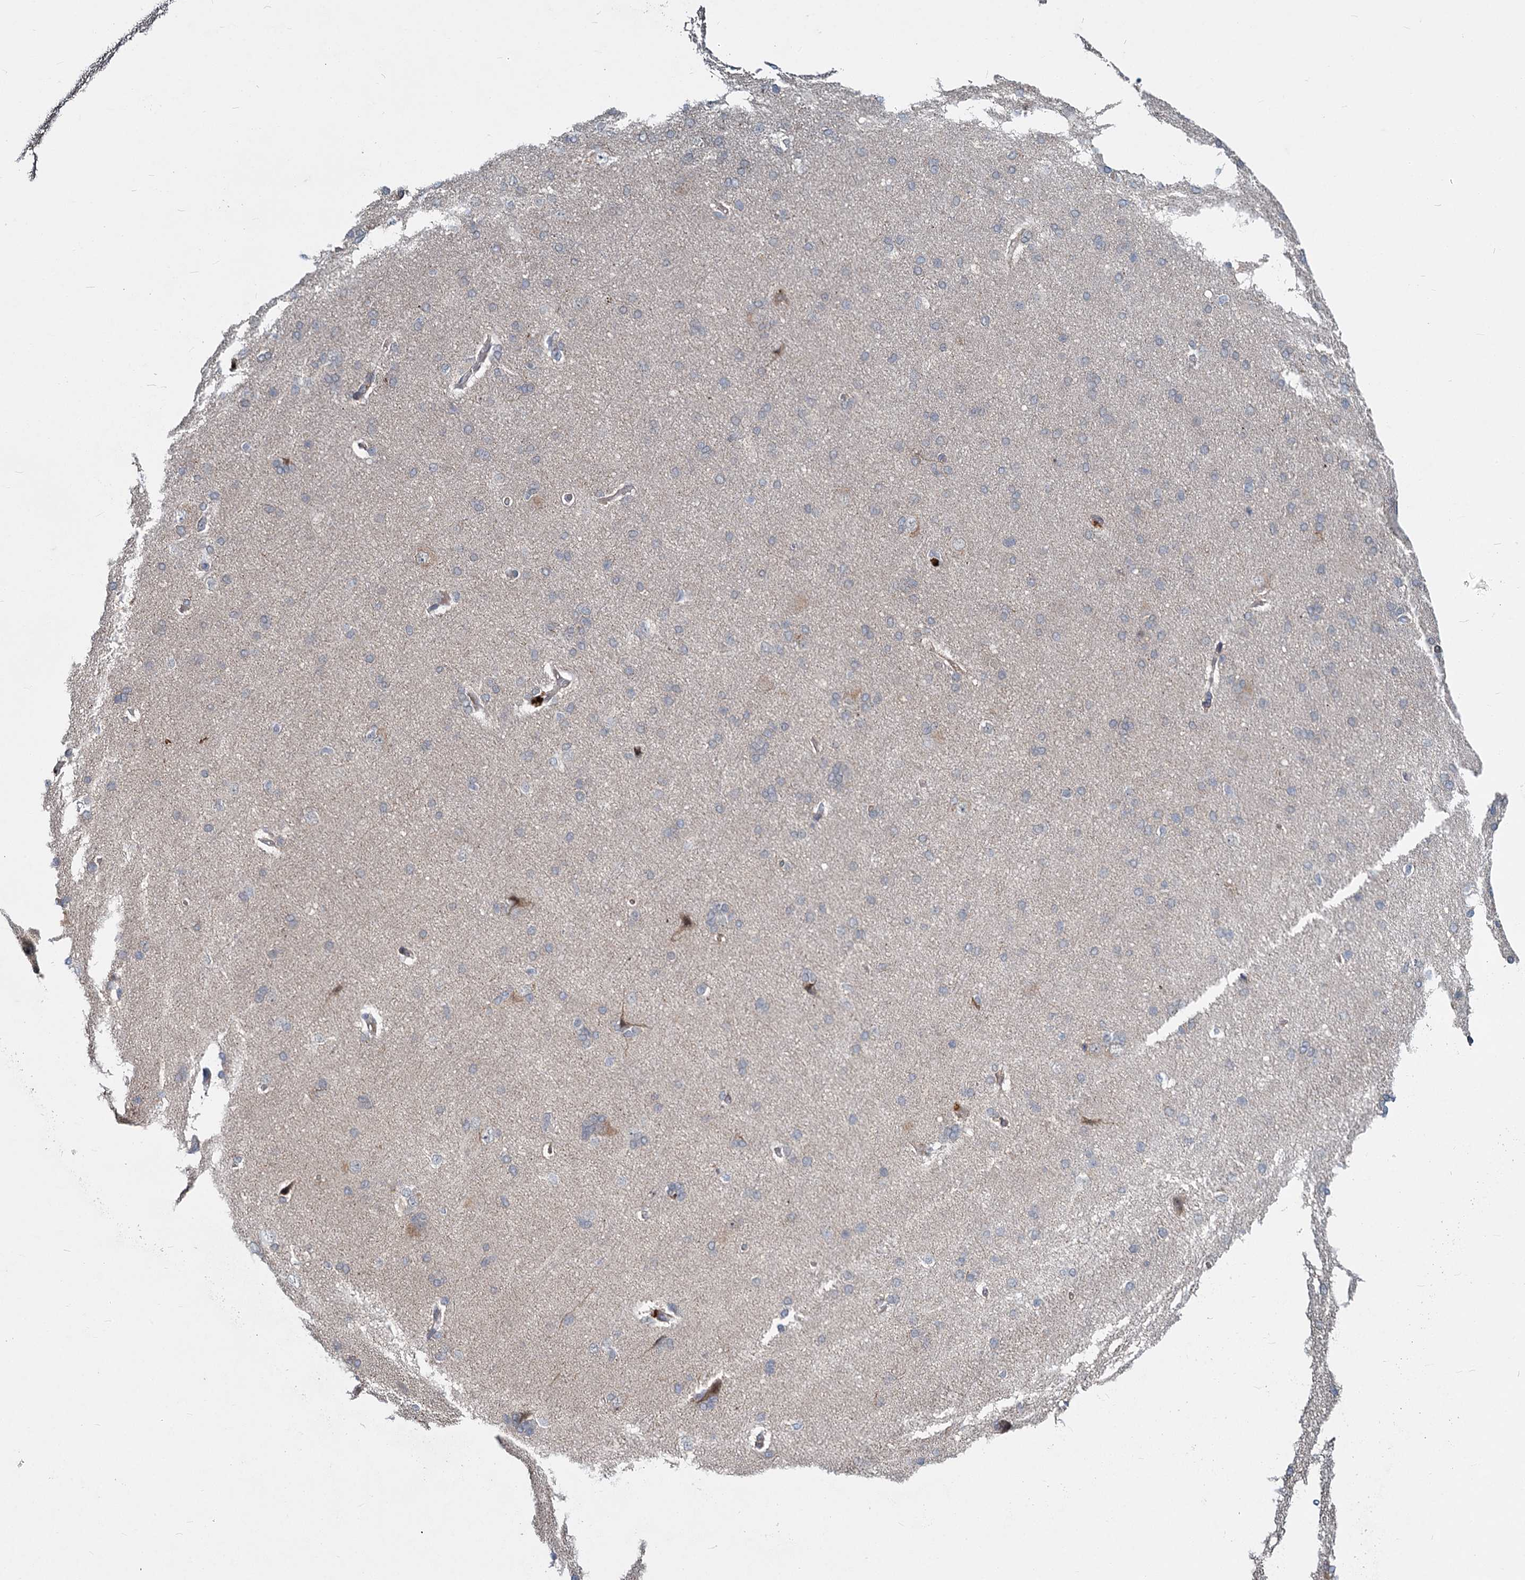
{"staining": {"intensity": "negative", "quantity": "none", "location": "none"}, "tissue": "cerebral cortex", "cell_type": "Endothelial cells", "image_type": "normal", "snomed": [{"axis": "morphology", "description": "Normal tissue, NOS"}, {"axis": "topography", "description": "Cerebral cortex"}], "caption": "IHC micrograph of unremarkable cerebral cortex: human cerebral cortex stained with DAB shows no significant protein expression in endothelial cells.", "gene": "ADCY2", "patient": {"sex": "male", "age": 62}}